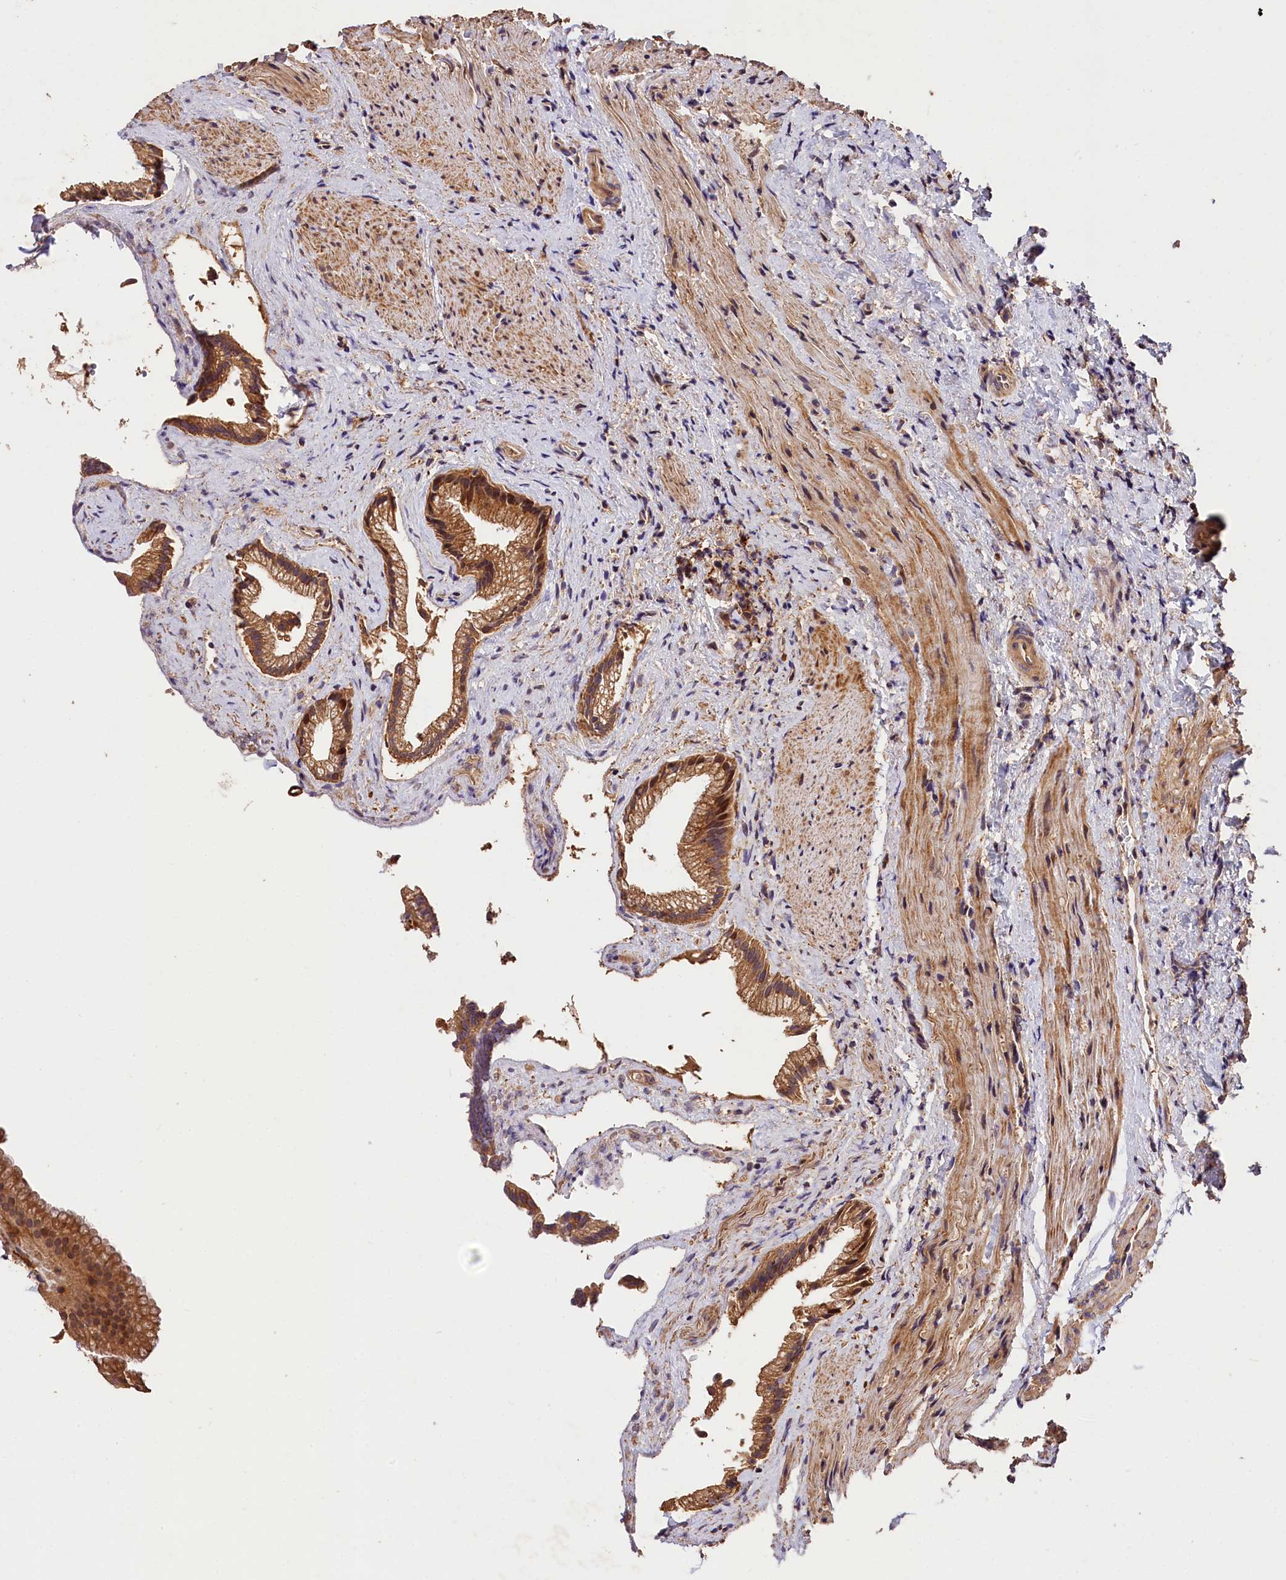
{"staining": {"intensity": "moderate", "quantity": ">75%", "location": "cytoplasmic/membranous"}, "tissue": "gallbladder", "cell_type": "Glandular cells", "image_type": "normal", "snomed": [{"axis": "morphology", "description": "Normal tissue, NOS"}, {"axis": "morphology", "description": "Inflammation, NOS"}, {"axis": "topography", "description": "Gallbladder"}], "caption": "Immunohistochemical staining of benign gallbladder demonstrates medium levels of moderate cytoplasmic/membranous positivity in about >75% of glandular cells.", "gene": "KPTN", "patient": {"sex": "male", "age": 51}}